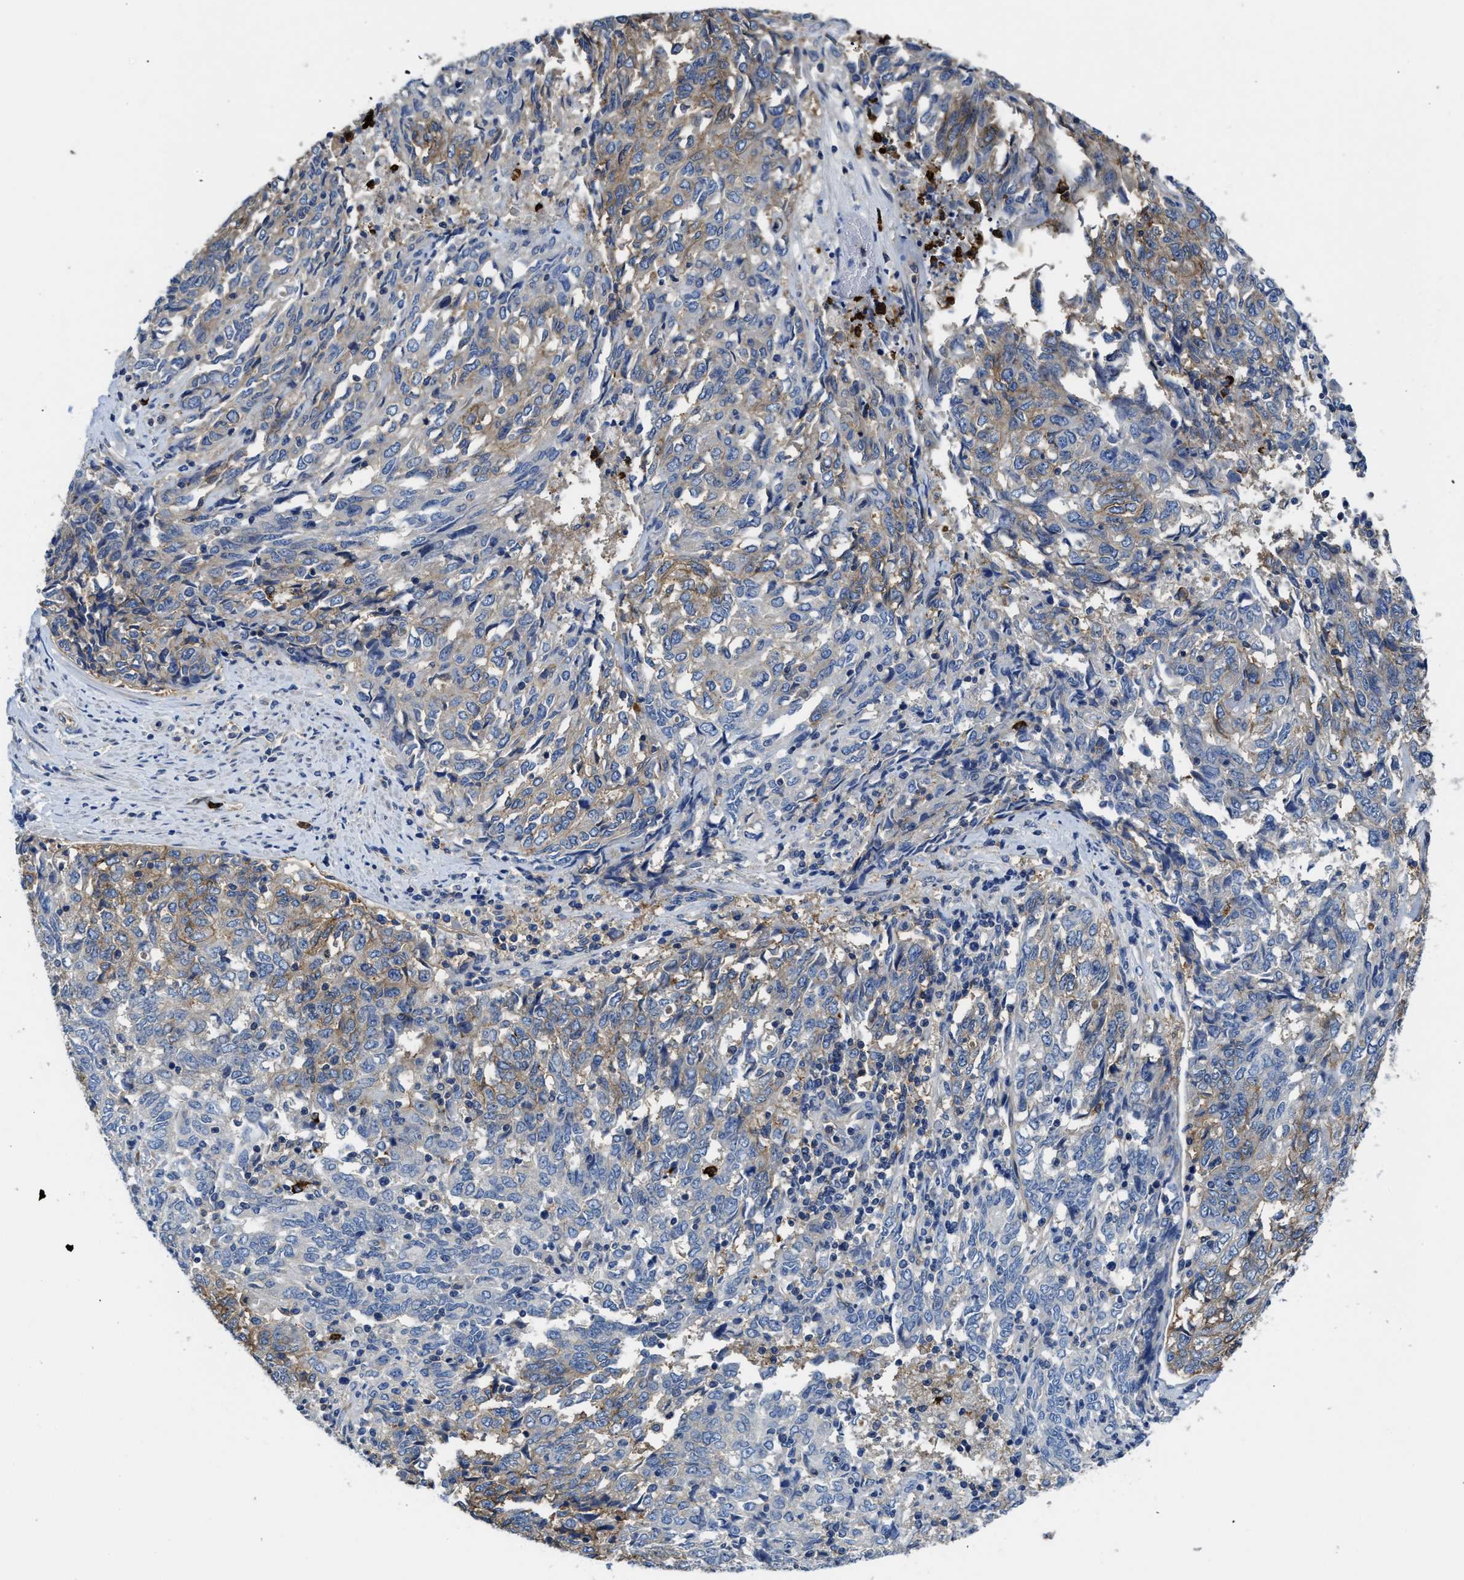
{"staining": {"intensity": "weak", "quantity": "25%-75%", "location": "cytoplasmic/membranous"}, "tissue": "endometrial cancer", "cell_type": "Tumor cells", "image_type": "cancer", "snomed": [{"axis": "morphology", "description": "Adenocarcinoma, NOS"}, {"axis": "topography", "description": "Endometrium"}], "caption": "Protein staining of adenocarcinoma (endometrial) tissue displays weak cytoplasmic/membranous positivity in approximately 25%-75% of tumor cells.", "gene": "TRAF6", "patient": {"sex": "female", "age": 80}}